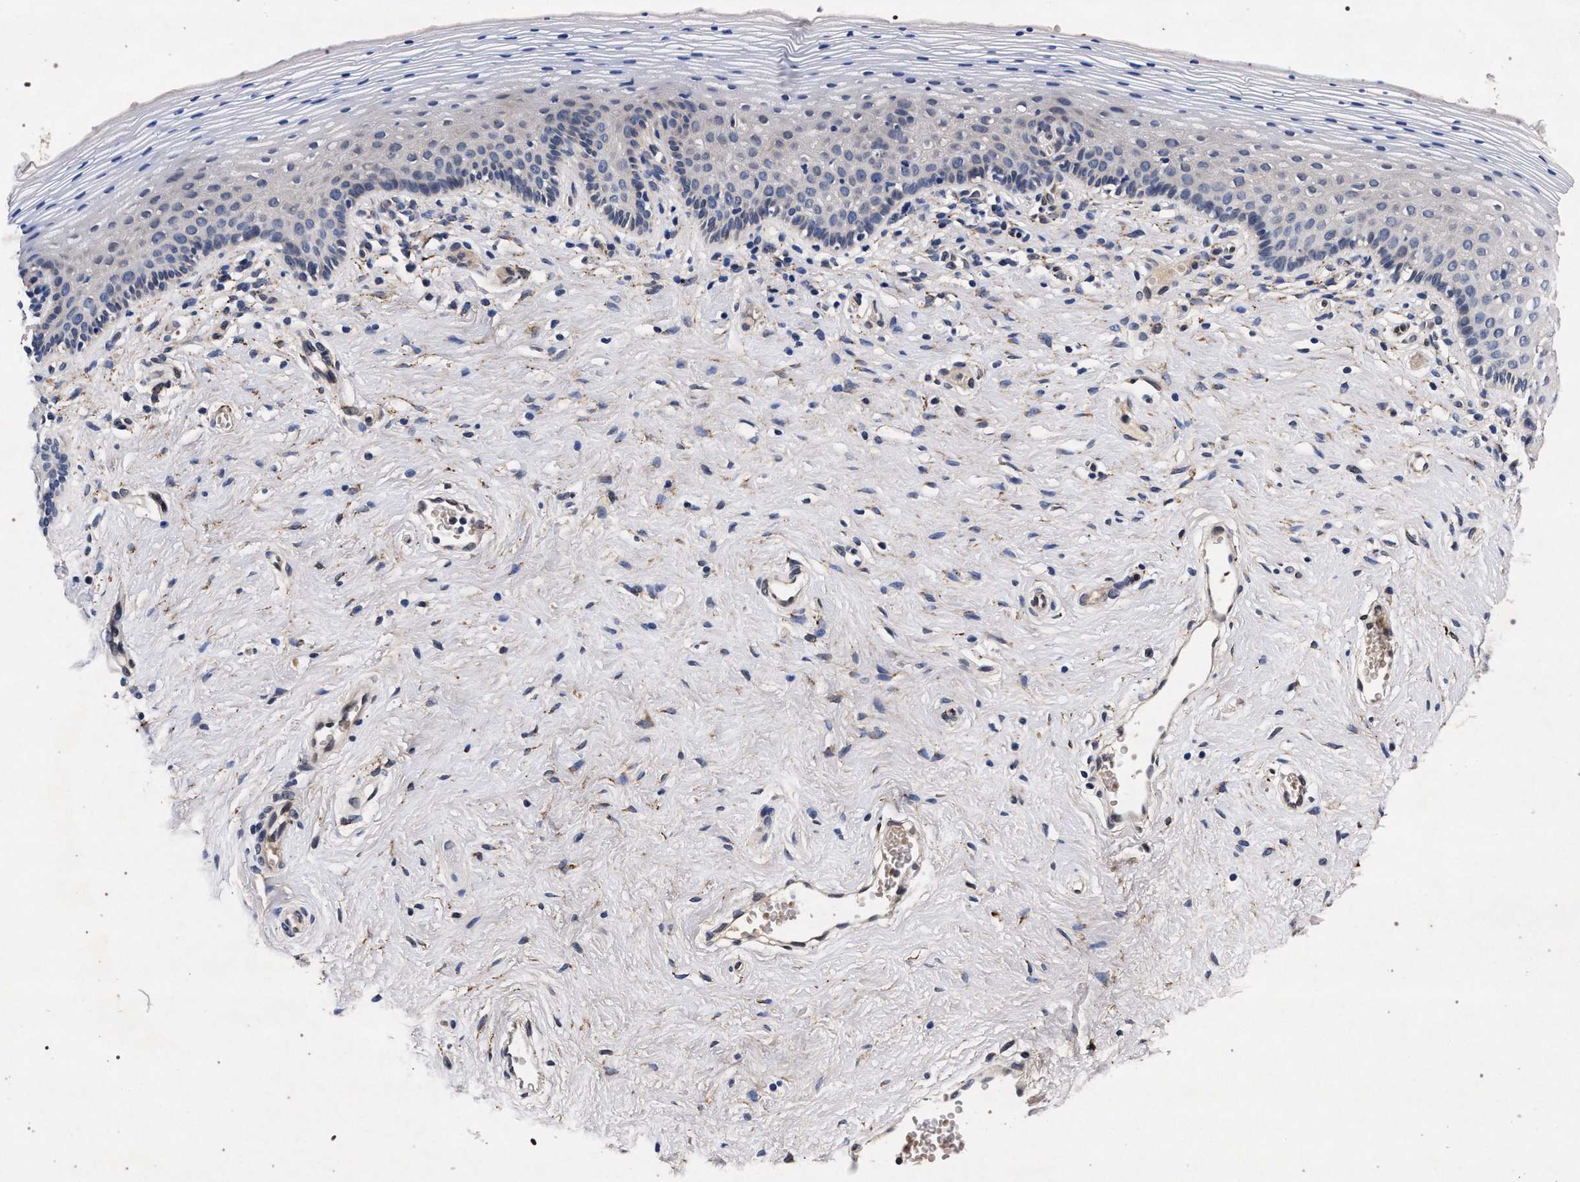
{"staining": {"intensity": "negative", "quantity": "none", "location": "none"}, "tissue": "vagina", "cell_type": "Squamous epithelial cells", "image_type": "normal", "snomed": [{"axis": "morphology", "description": "Normal tissue, NOS"}, {"axis": "topography", "description": "Vagina"}], "caption": "A high-resolution photomicrograph shows immunohistochemistry staining of unremarkable vagina, which shows no significant positivity in squamous epithelial cells.", "gene": "NEK7", "patient": {"sex": "female", "age": 32}}